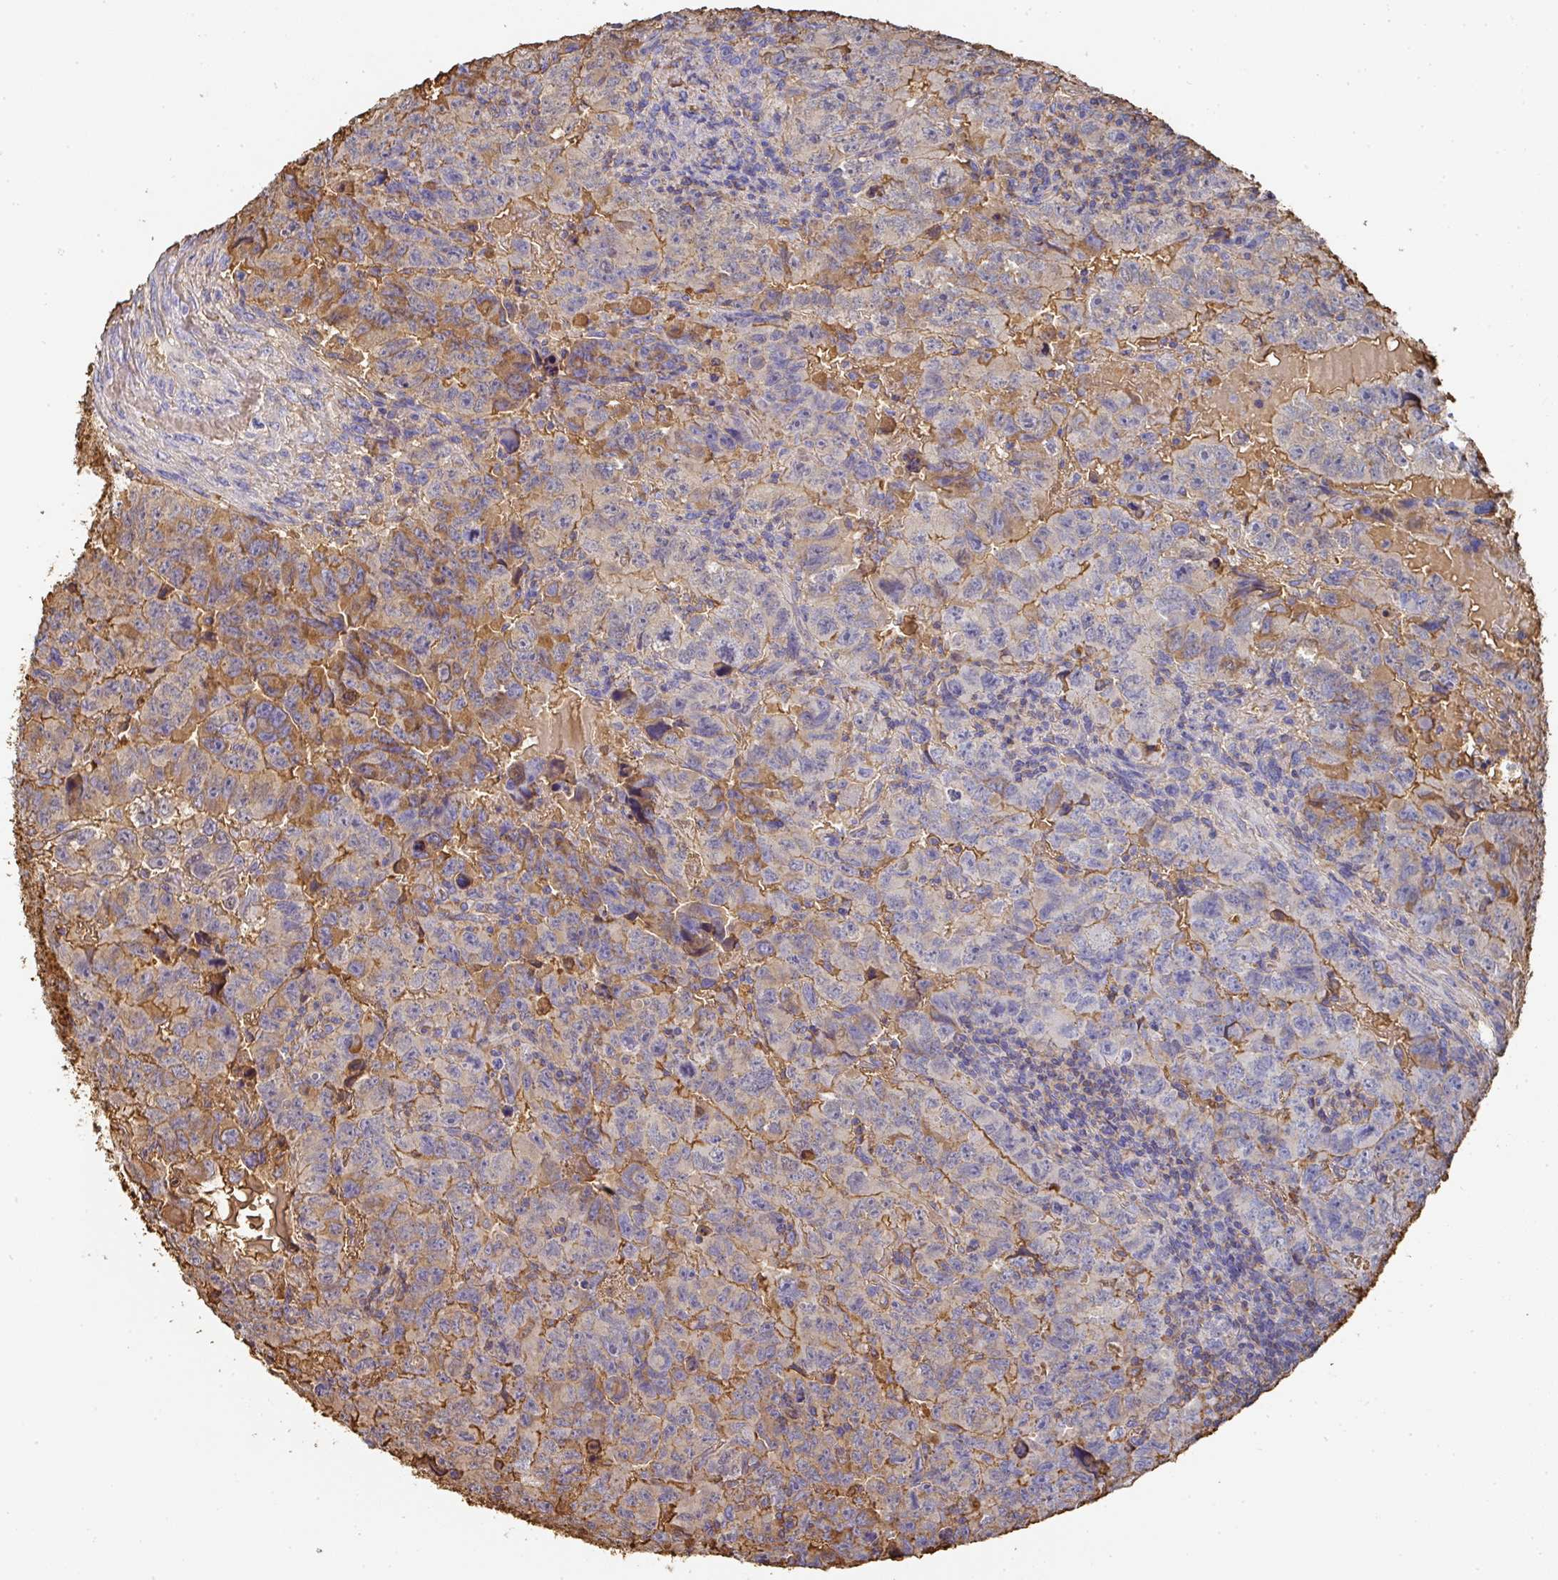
{"staining": {"intensity": "negative", "quantity": "none", "location": "none"}, "tissue": "testis cancer", "cell_type": "Tumor cells", "image_type": "cancer", "snomed": [{"axis": "morphology", "description": "Carcinoma, Embryonal, NOS"}, {"axis": "topography", "description": "Testis"}], "caption": "A high-resolution micrograph shows immunohistochemistry staining of testis cancer, which demonstrates no significant staining in tumor cells.", "gene": "ALB", "patient": {"sex": "male", "age": 24}}